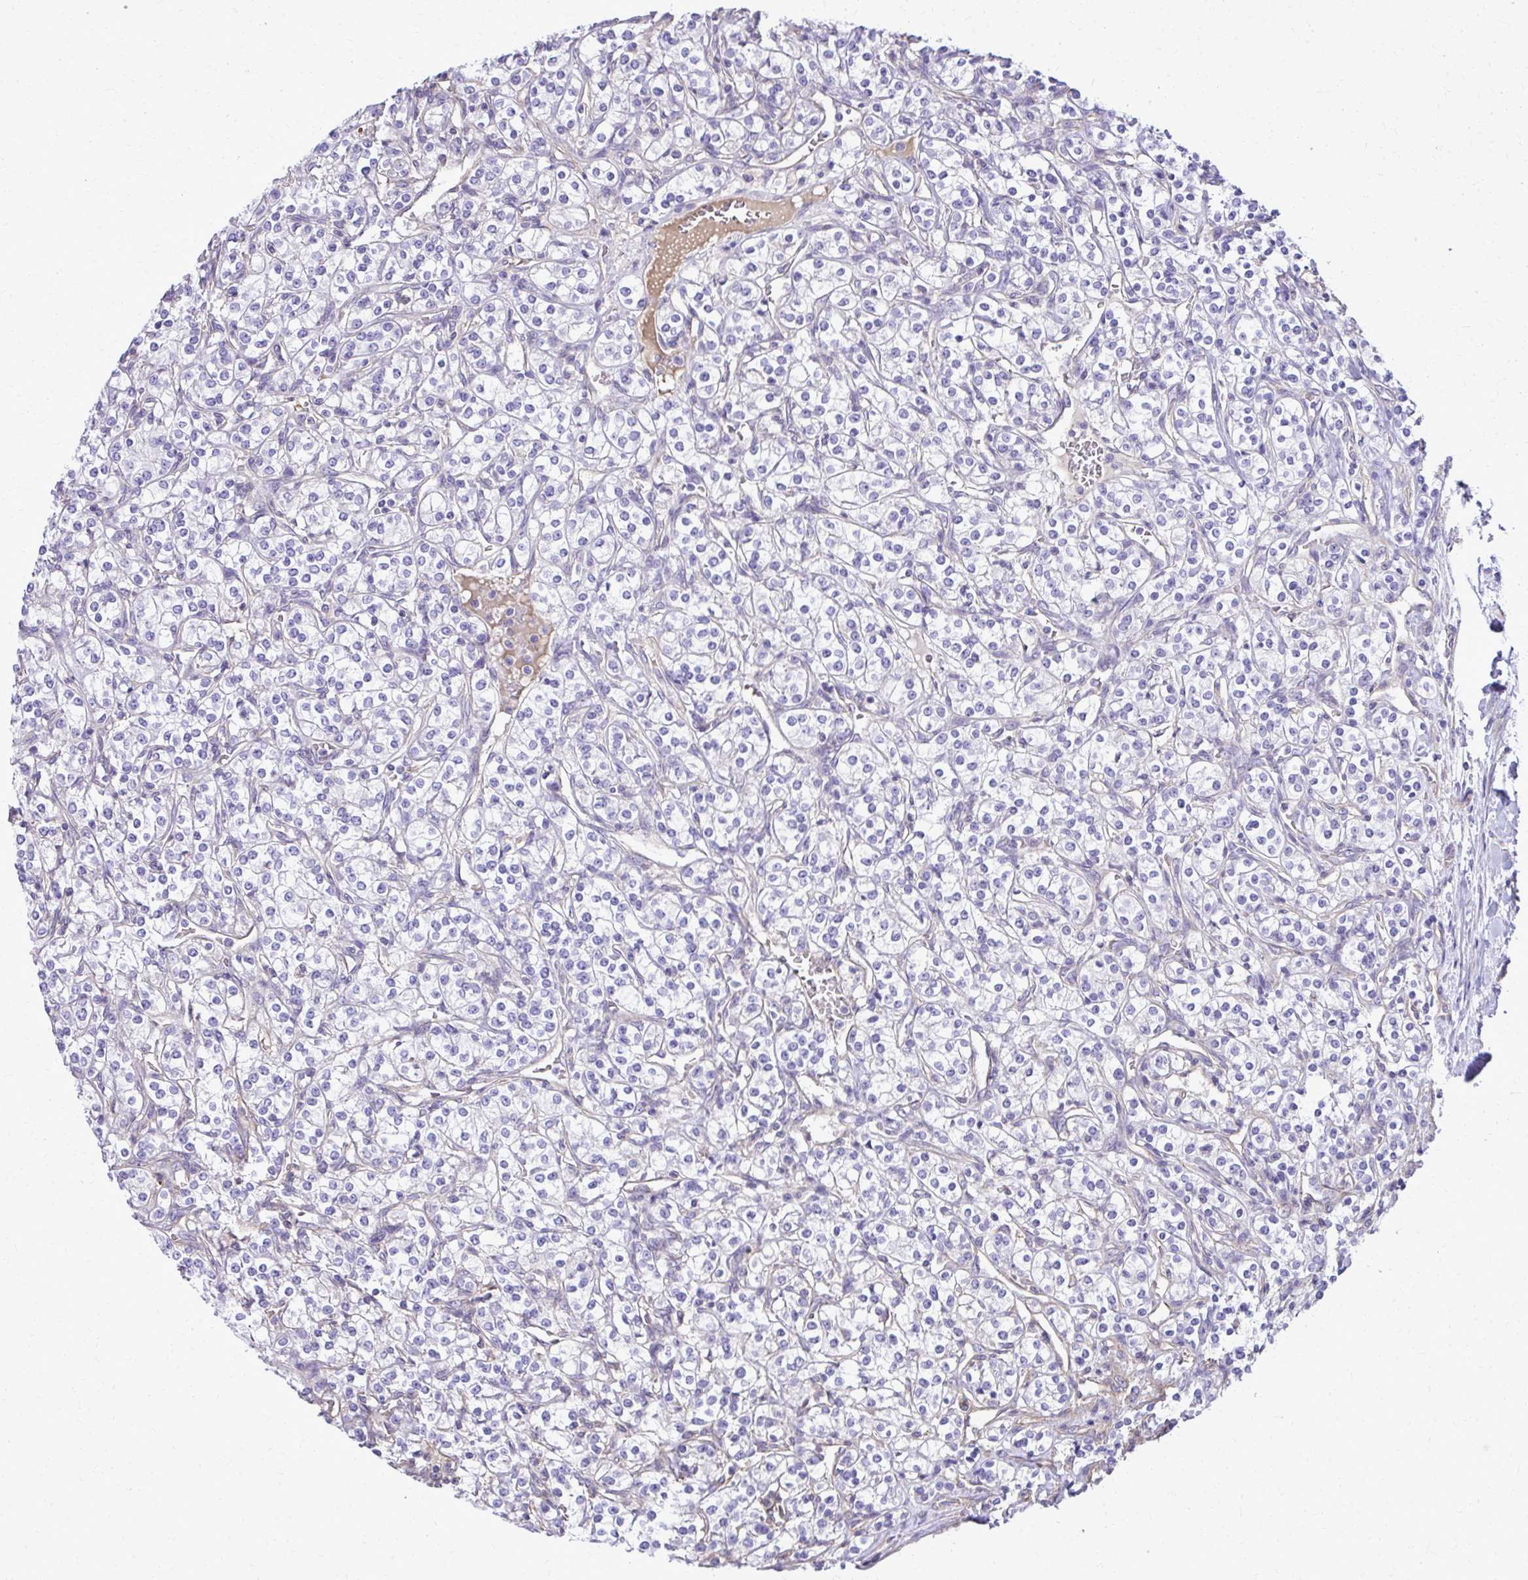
{"staining": {"intensity": "negative", "quantity": "none", "location": "none"}, "tissue": "renal cancer", "cell_type": "Tumor cells", "image_type": "cancer", "snomed": [{"axis": "morphology", "description": "Adenocarcinoma, NOS"}, {"axis": "topography", "description": "Kidney"}], "caption": "Histopathology image shows no significant protein staining in tumor cells of renal adenocarcinoma.", "gene": "RUNDC3B", "patient": {"sex": "male", "age": 77}}